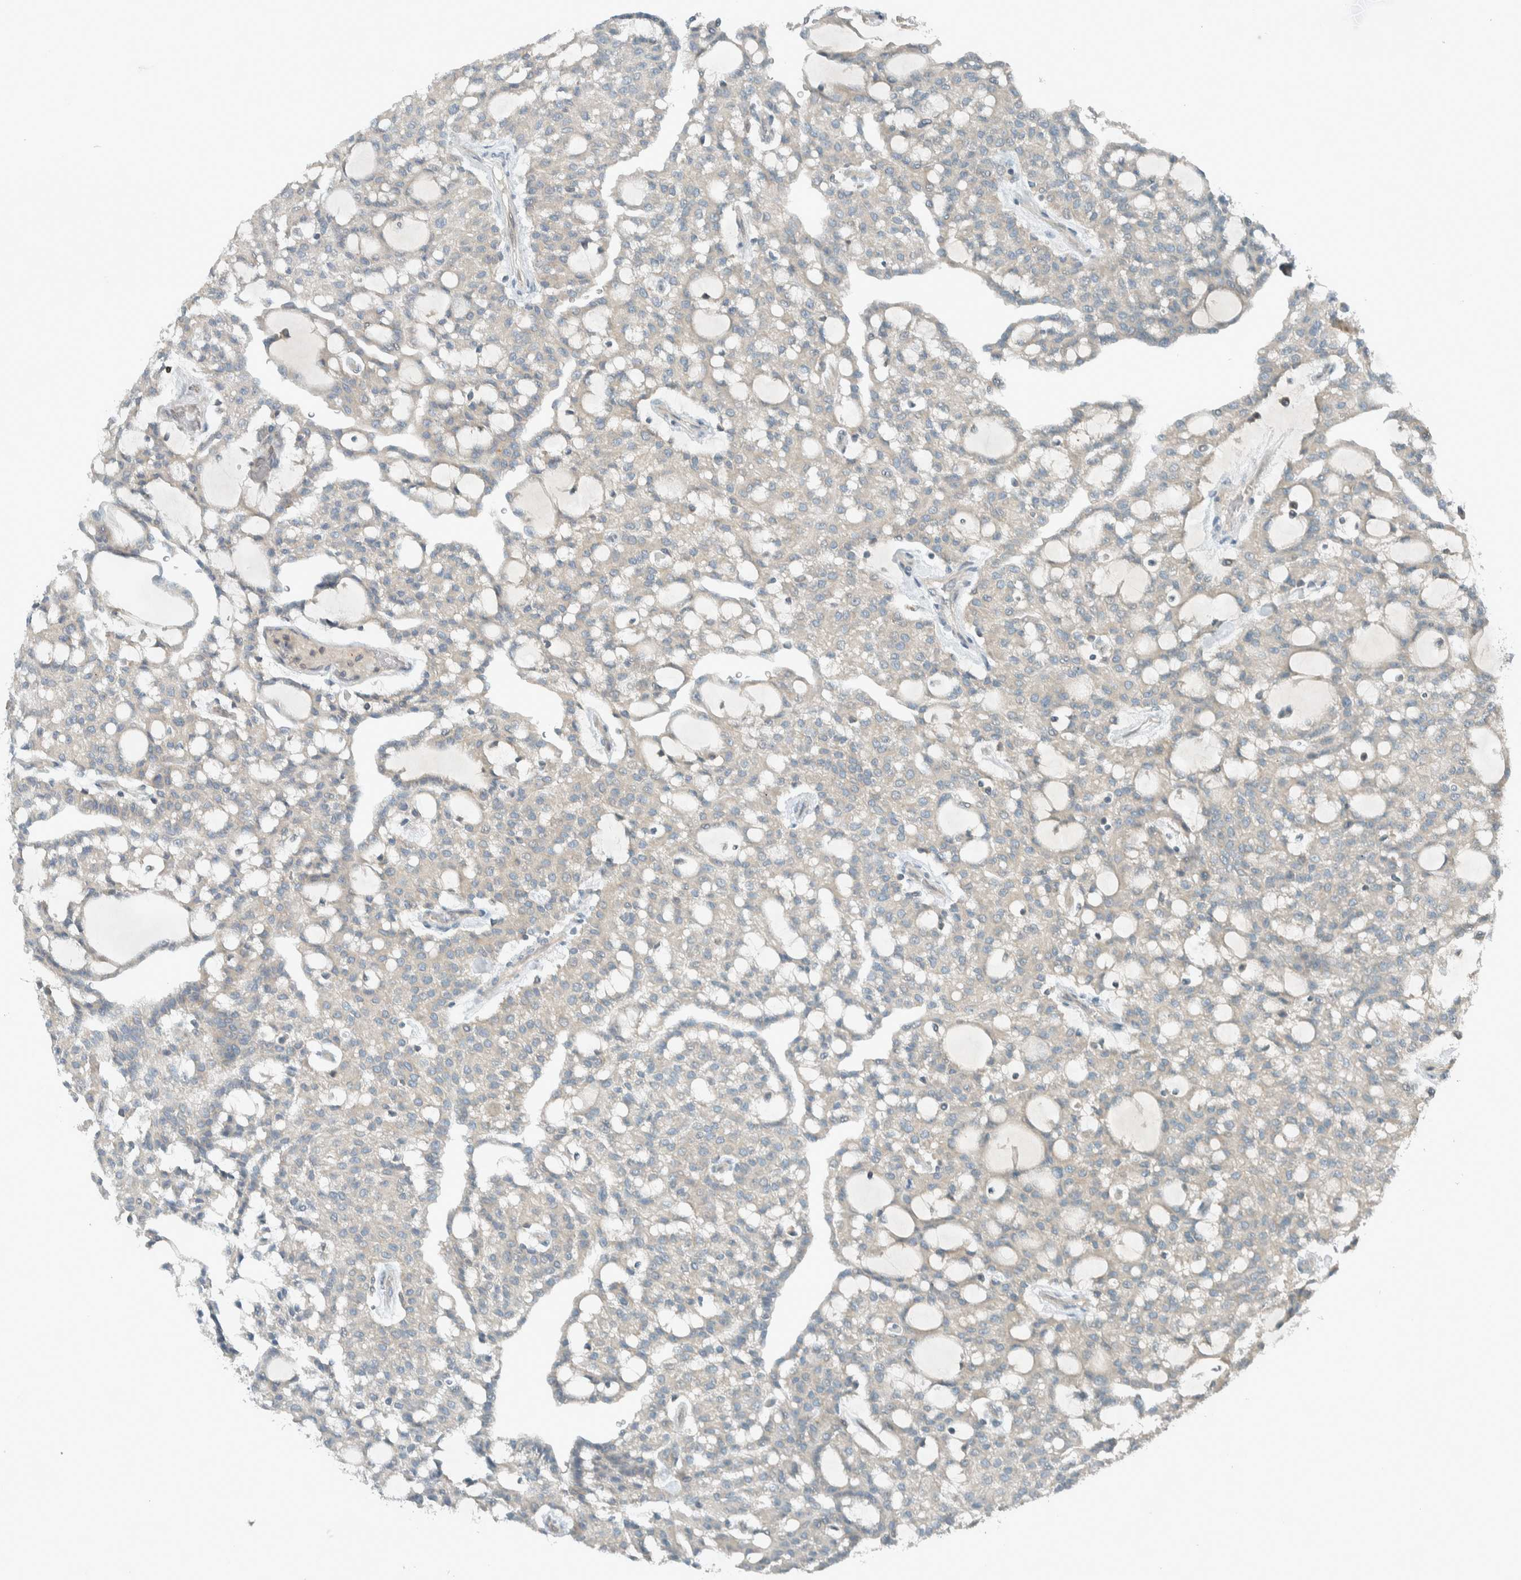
{"staining": {"intensity": "negative", "quantity": "none", "location": "none"}, "tissue": "renal cancer", "cell_type": "Tumor cells", "image_type": "cancer", "snomed": [{"axis": "morphology", "description": "Adenocarcinoma, NOS"}, {"axis": "topography", "description": "Kidney"}], "caption": "Immunohistochemistry (IHC) of human renal adenocarcinoma exhibits no positivity in tumor cells.", "gene": "SEL1L", "patient": {"sex": "male", "age": 63}}